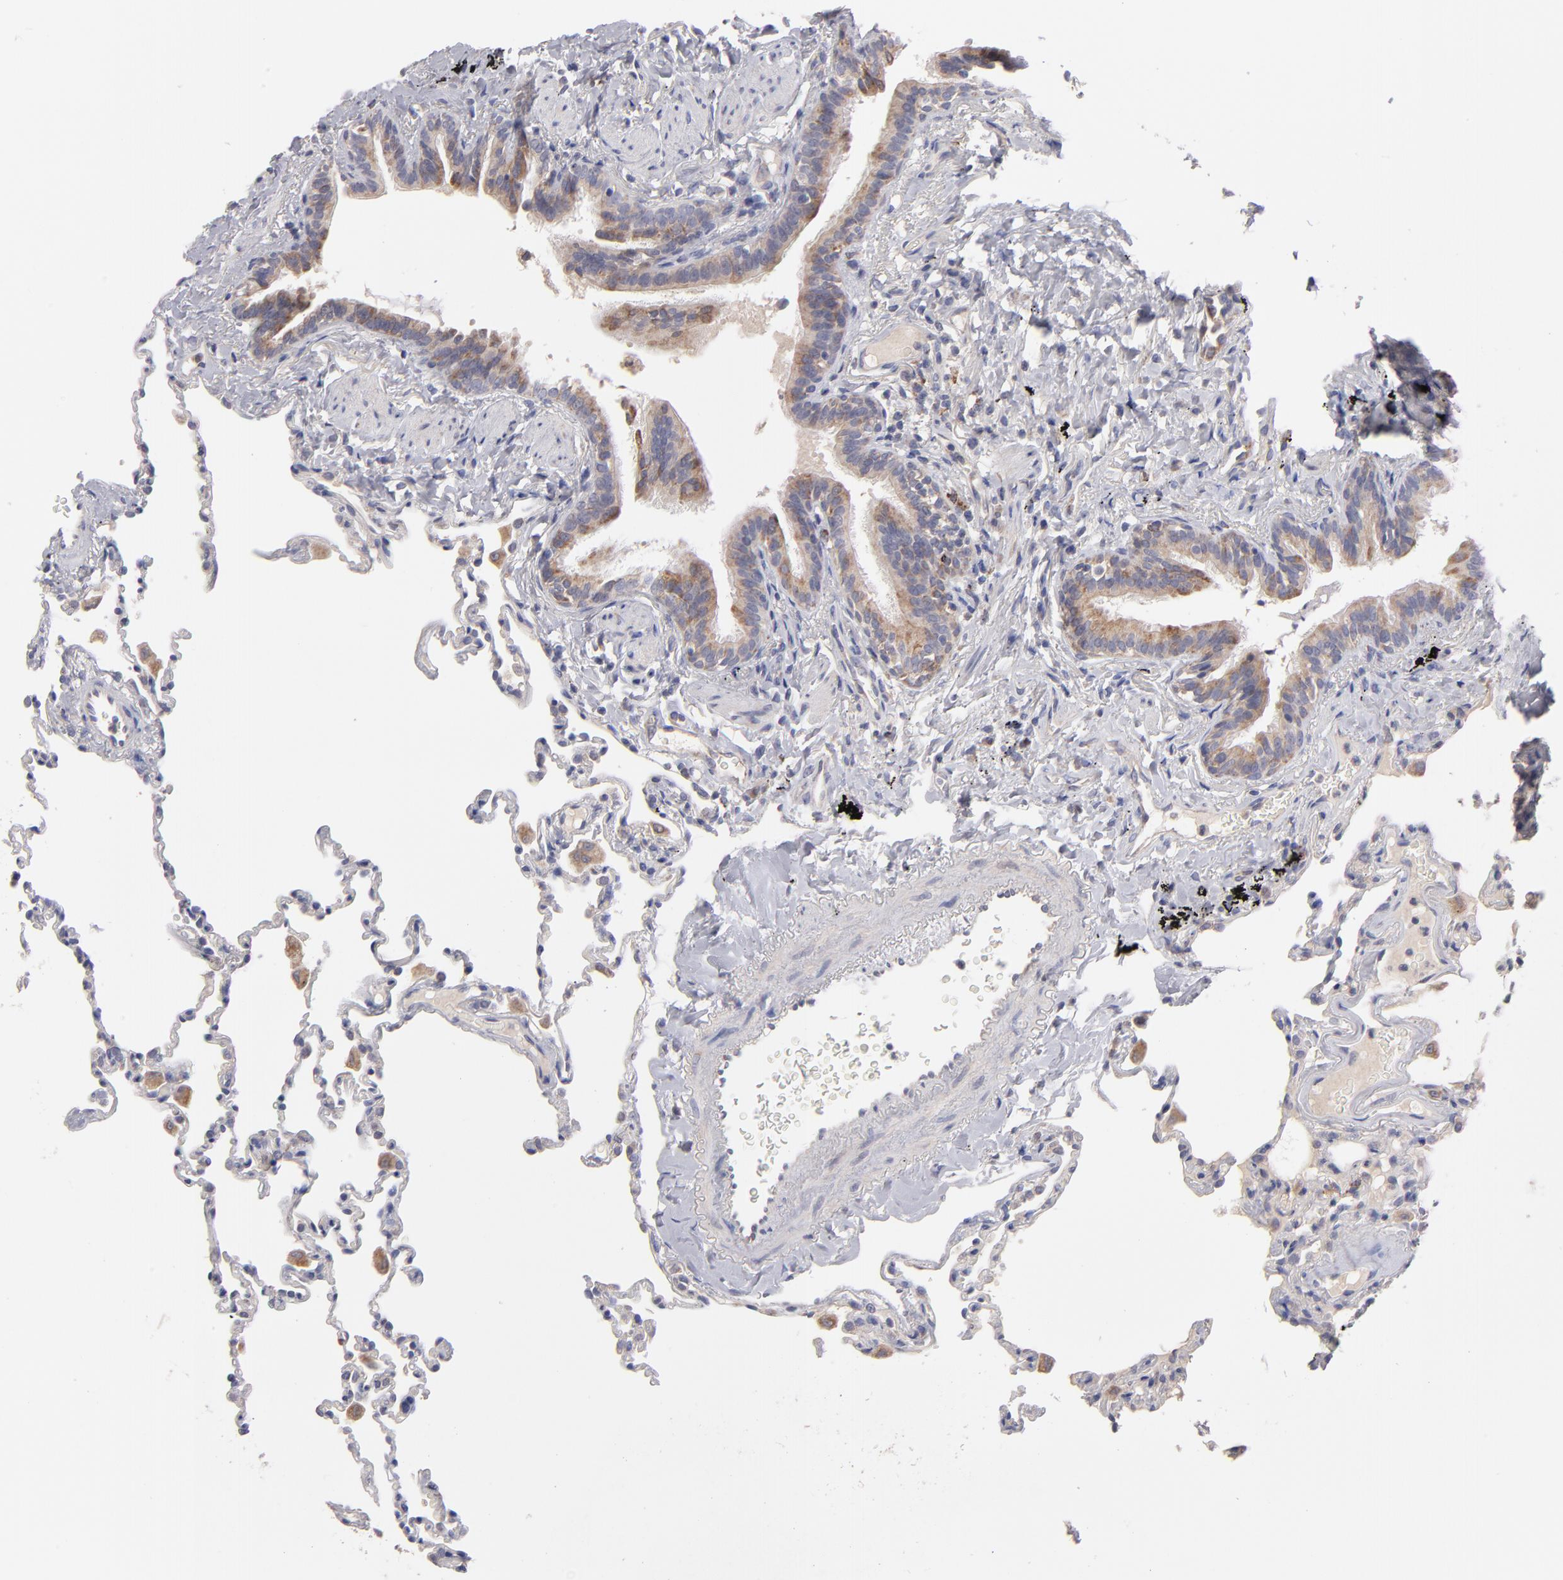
{"staining": {"intensity": "weak", "quantity": "<25%", "location": "cytoplasmic/membranous"}, "tissue": "lung", "cell_type": "Alveolar cells", "image_type": "normal", "snomed": [{"axis": "morphology", "description": "Normal tissue, NOS"}, {"axis": "topography", "description": "Lung"}], "caption": "Immunohistochemical staining of normal lung demonstrates no significant staining in alveolar cells. The staining is performed using DAB brown chromogen with nuclei counter-stained in using hematoxylin.", "gene": "HCCS", "patient": {"sex": "male", "age": 59}}